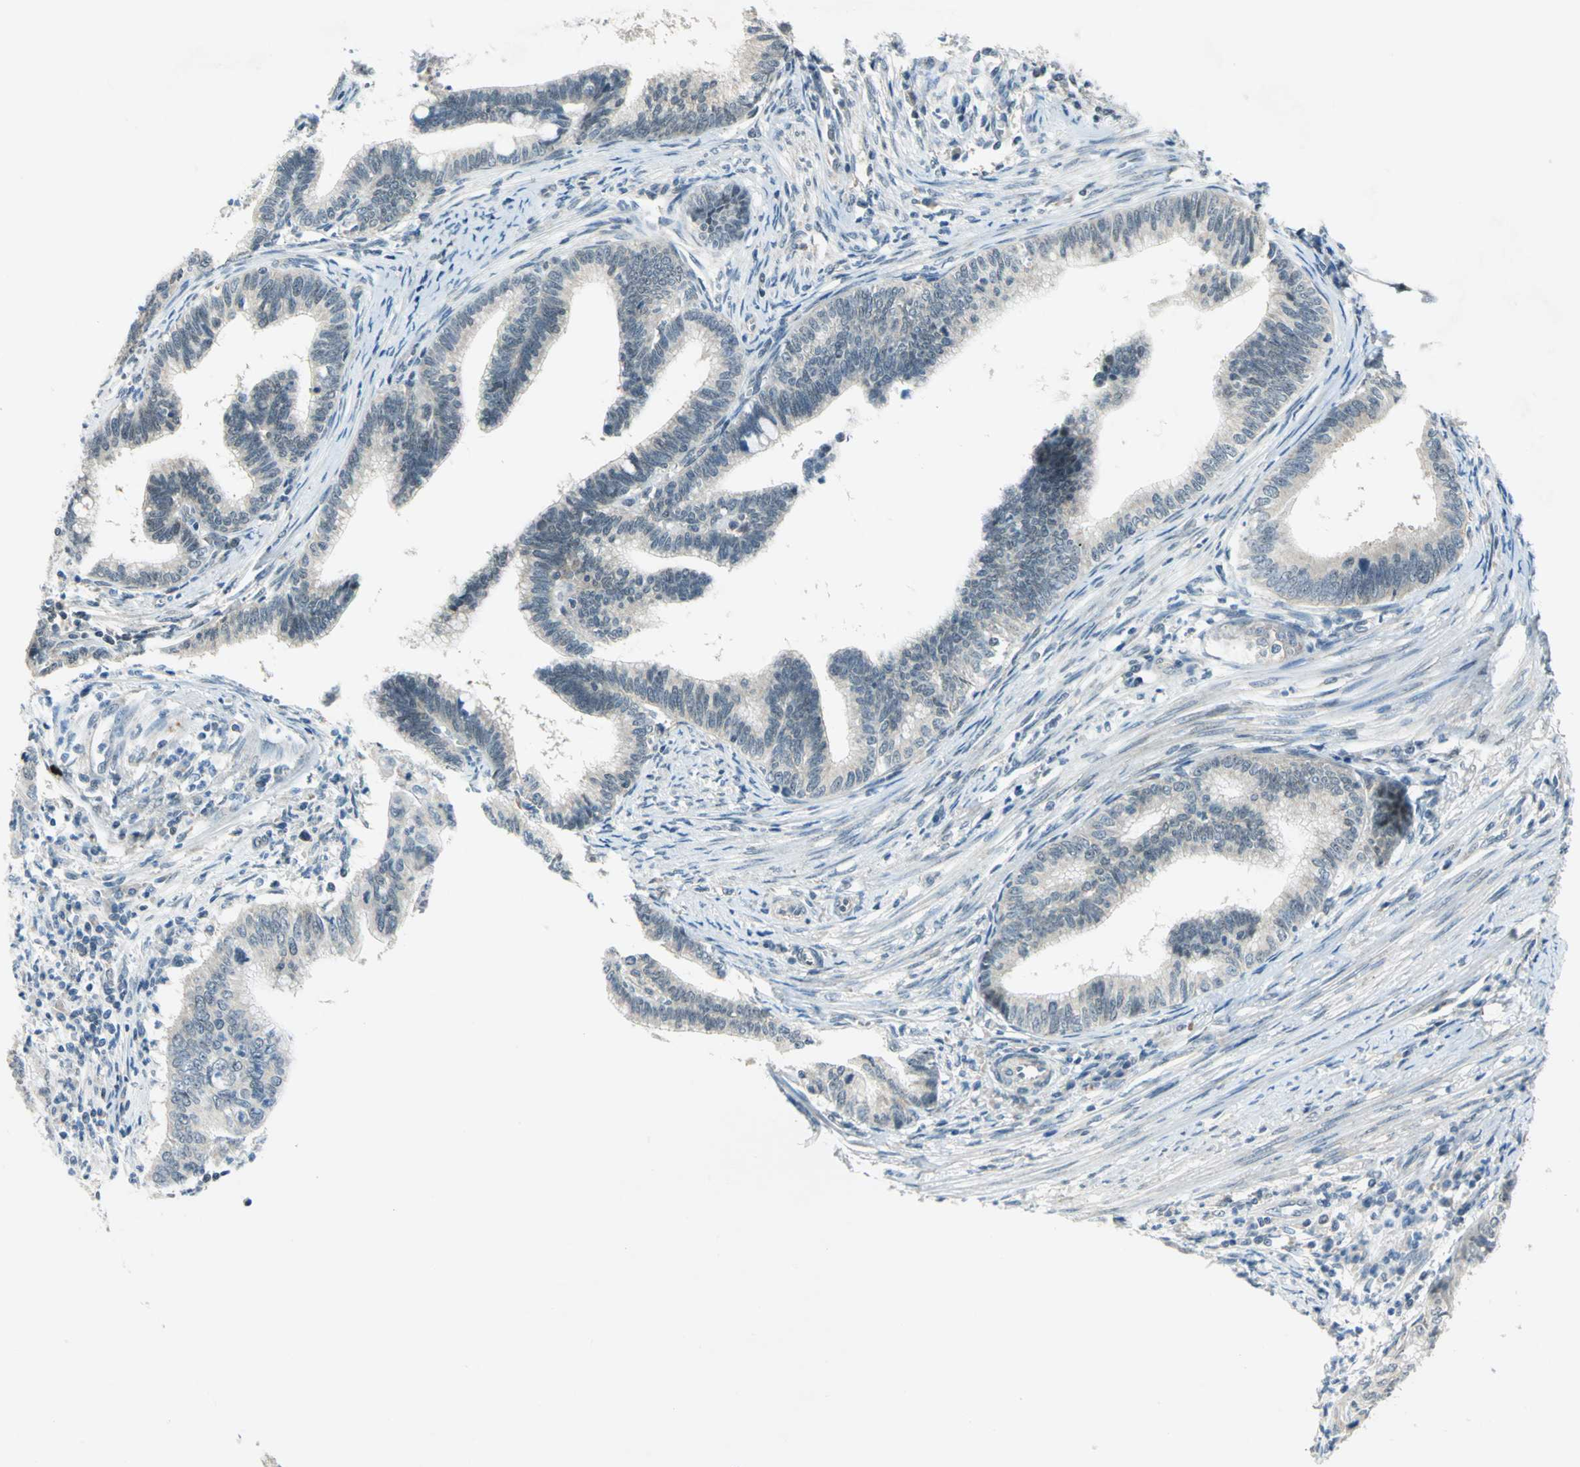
{"staining": {"intensity": "negative", "quantity": "none", "location": "none"}, "tissue": "cervical cancer", "cell_type": "Tumor cells", "image_type": "cancer", "snomed": [{"axis": "morphology", "description": "Adenocarcinoma, NOS"}, {"axis": "topography", "description": "Cervix"}], "caption": "IHC micrograph of neoplastic tissue: human cervical cancer stained with DAB reveals no significant protein positivity in tumor cells.", "gene": "PIN1", "patient": {"sex": "female", "age": 36}}